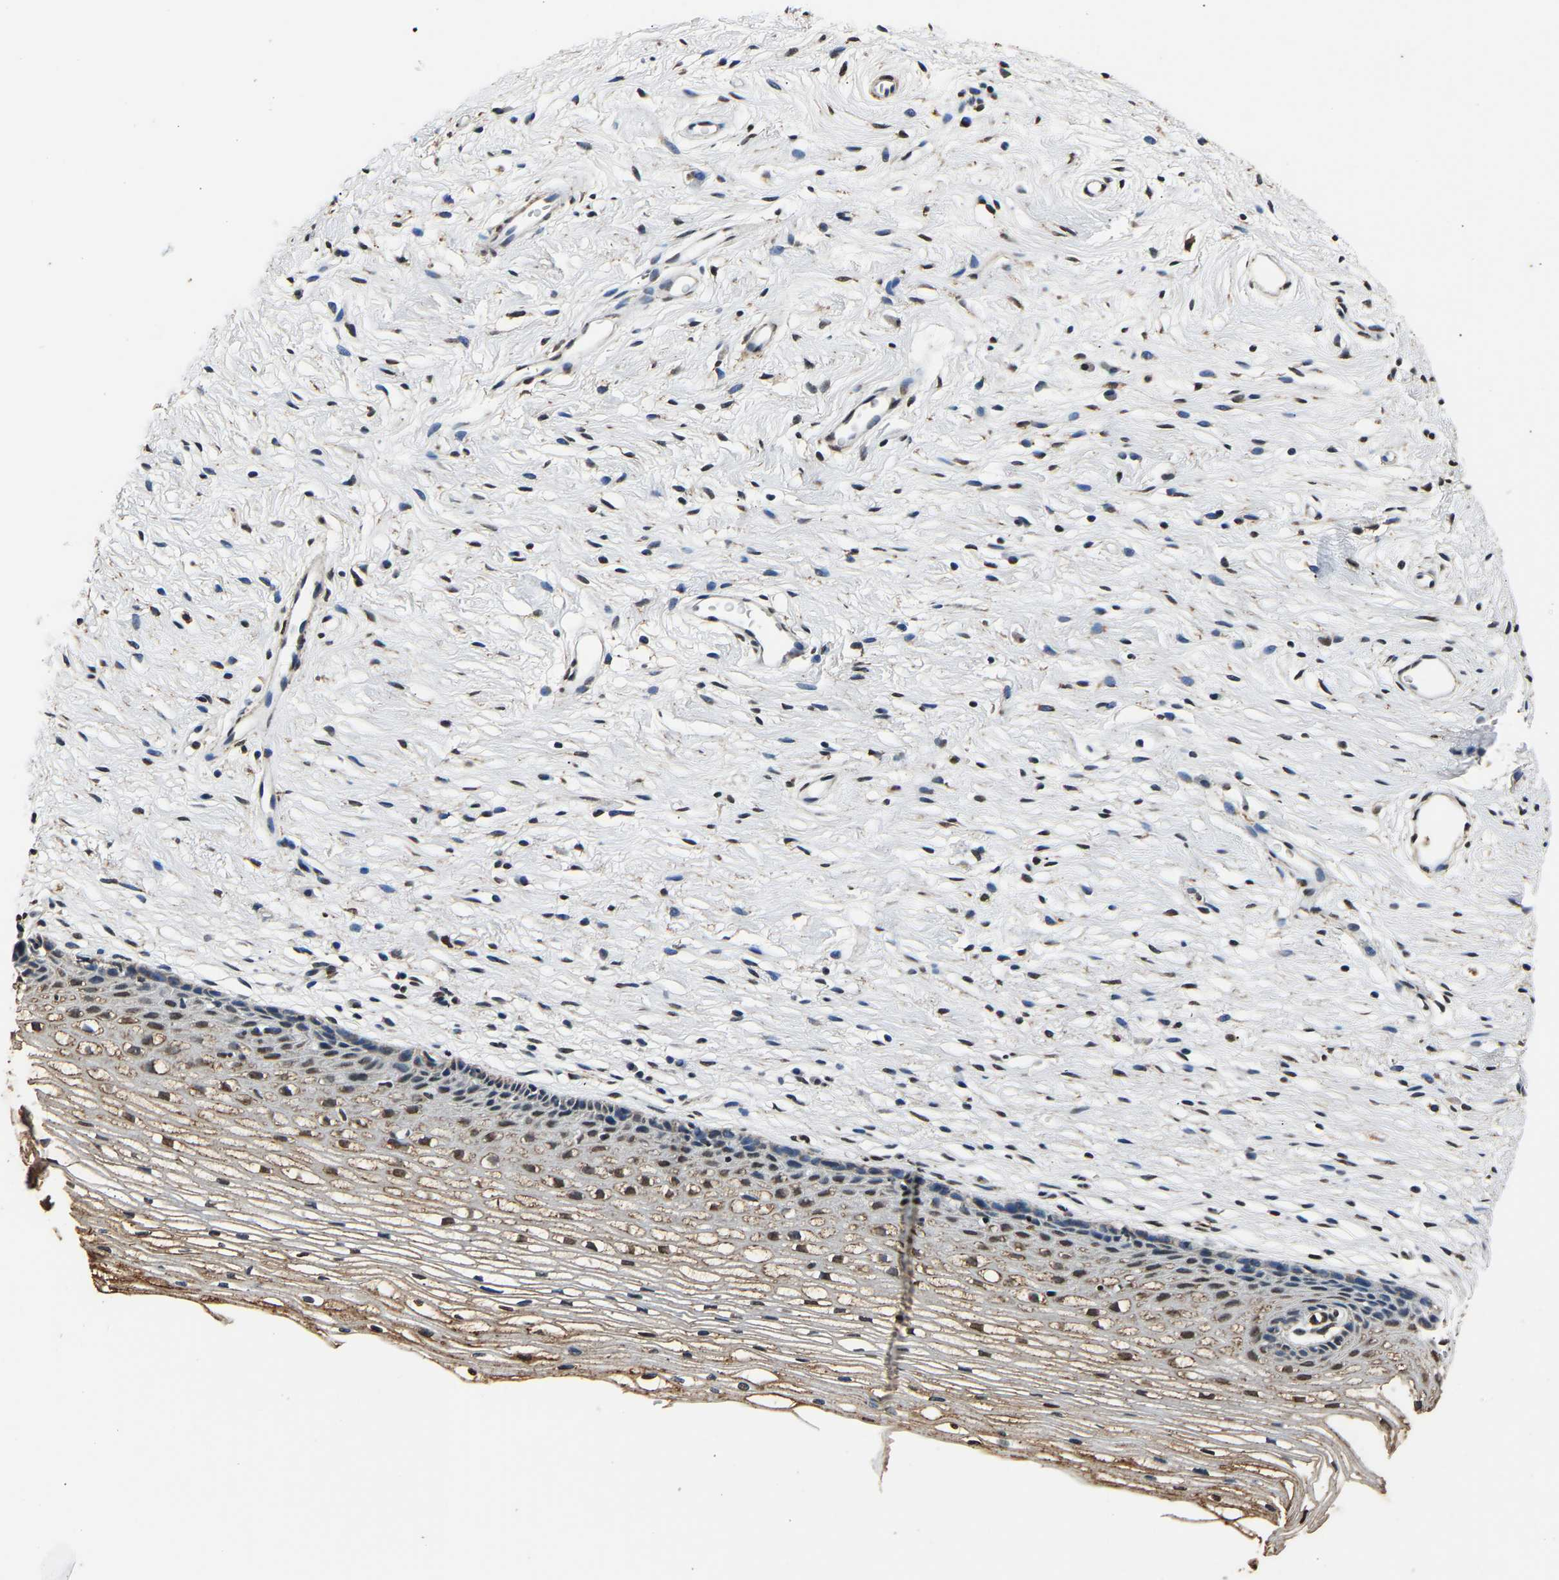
{"staining": {"intensity": "moderate", "quantity": ">75%", "location": "nuclear"}, "tissue": "cervix", "cell_type": "Glandular cells", "image_type": "normal", "snomed": [{"axis": "morphology", "description": "Normal tissue, NOS"}, {"axis": "topography", "description": "Cervix"}], "caption": "Immunohistochemistry photomicrograph of unremarkable cervix: cervix stained using IHC reveals medium levels of moderate protein expression localized specifically in the nuclear of glandular cells, appearing as a nuclear brown color.", "gene": "SAFB", "patient": {"sex": "female", "age": 77}}